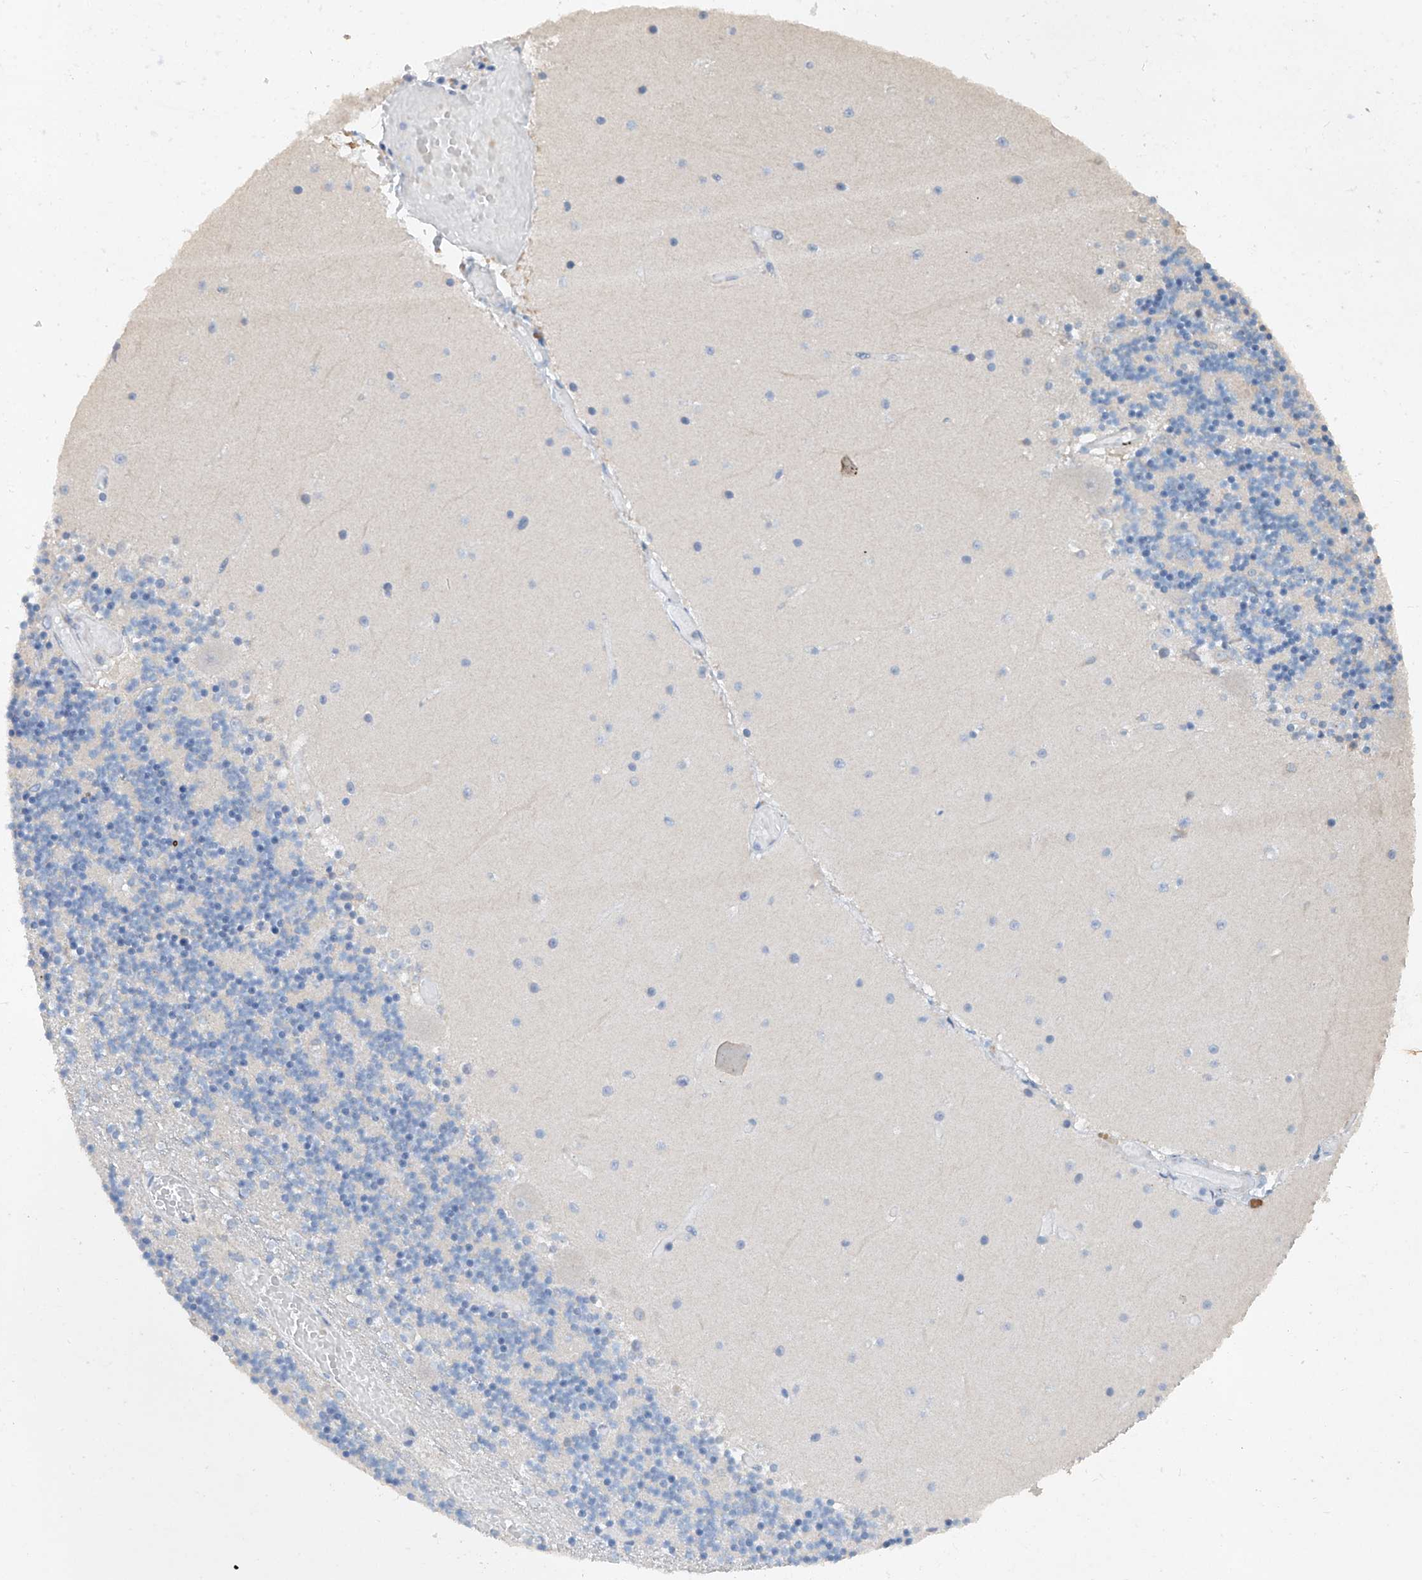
{"staining": {"intensity": "negative", "quantity": "none", "location": "none"}, "tissue": "cerebellum", "cell_type": "Cells in granular layer", "image_type": "normal", "snomed": [{"axis": "morphology", "description": "Normal tissue, NOS"}, {"axis": "topography", "description": "Cerebellum"}], "caption": "IHC image of benign cerebellum stained for a protein (brown), which exhibits no expression in cells in granular layer. Brightfield microscopy of immunohistochemistry stained with DAB (brown) and hematoxylin (blue), captured at high magnification.", "gene": "CEP85L", "patient": {"sex": "female", "age": 28}}